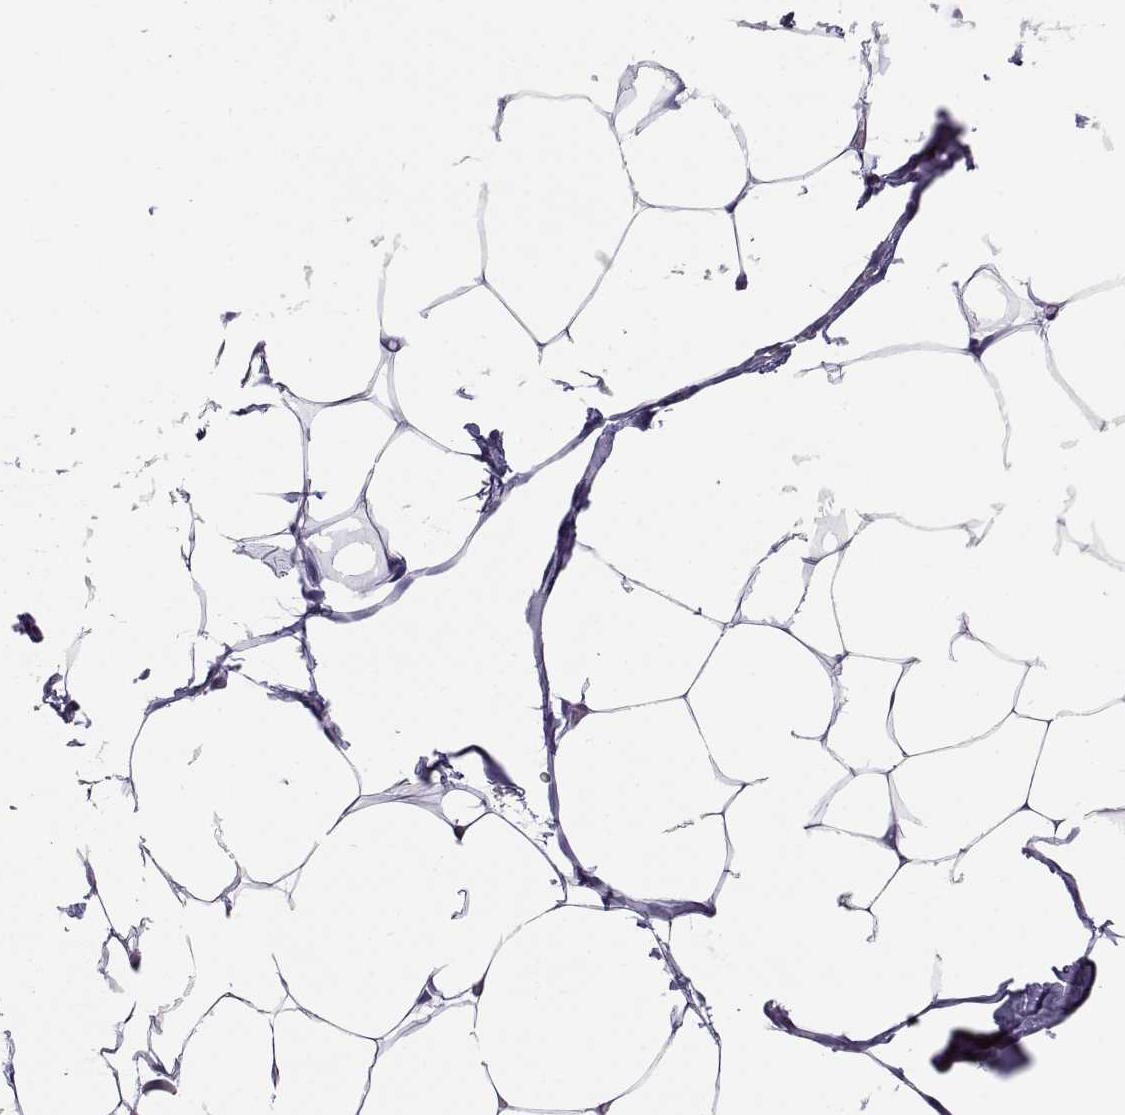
{"staining": {"intensity": "negative", "quantity": "none", "location": "none"}, "tissue": "adipose tissue", "cell_type": "Adipocytes", "image_type": "normal", "snomed": [{"axis": "morphology", "description": "Normal tissue, NOS"}, {"axis": "topography", "description": "Adipose tissue"}], "caption": "DAB (3,3'-diaminobenzidine) immunohistochemical staining of normal adipose tissue reveals no significant expression in adipocytes.", "gene": "CT47A10", "patient": {"sex": "male", "age": 57}}